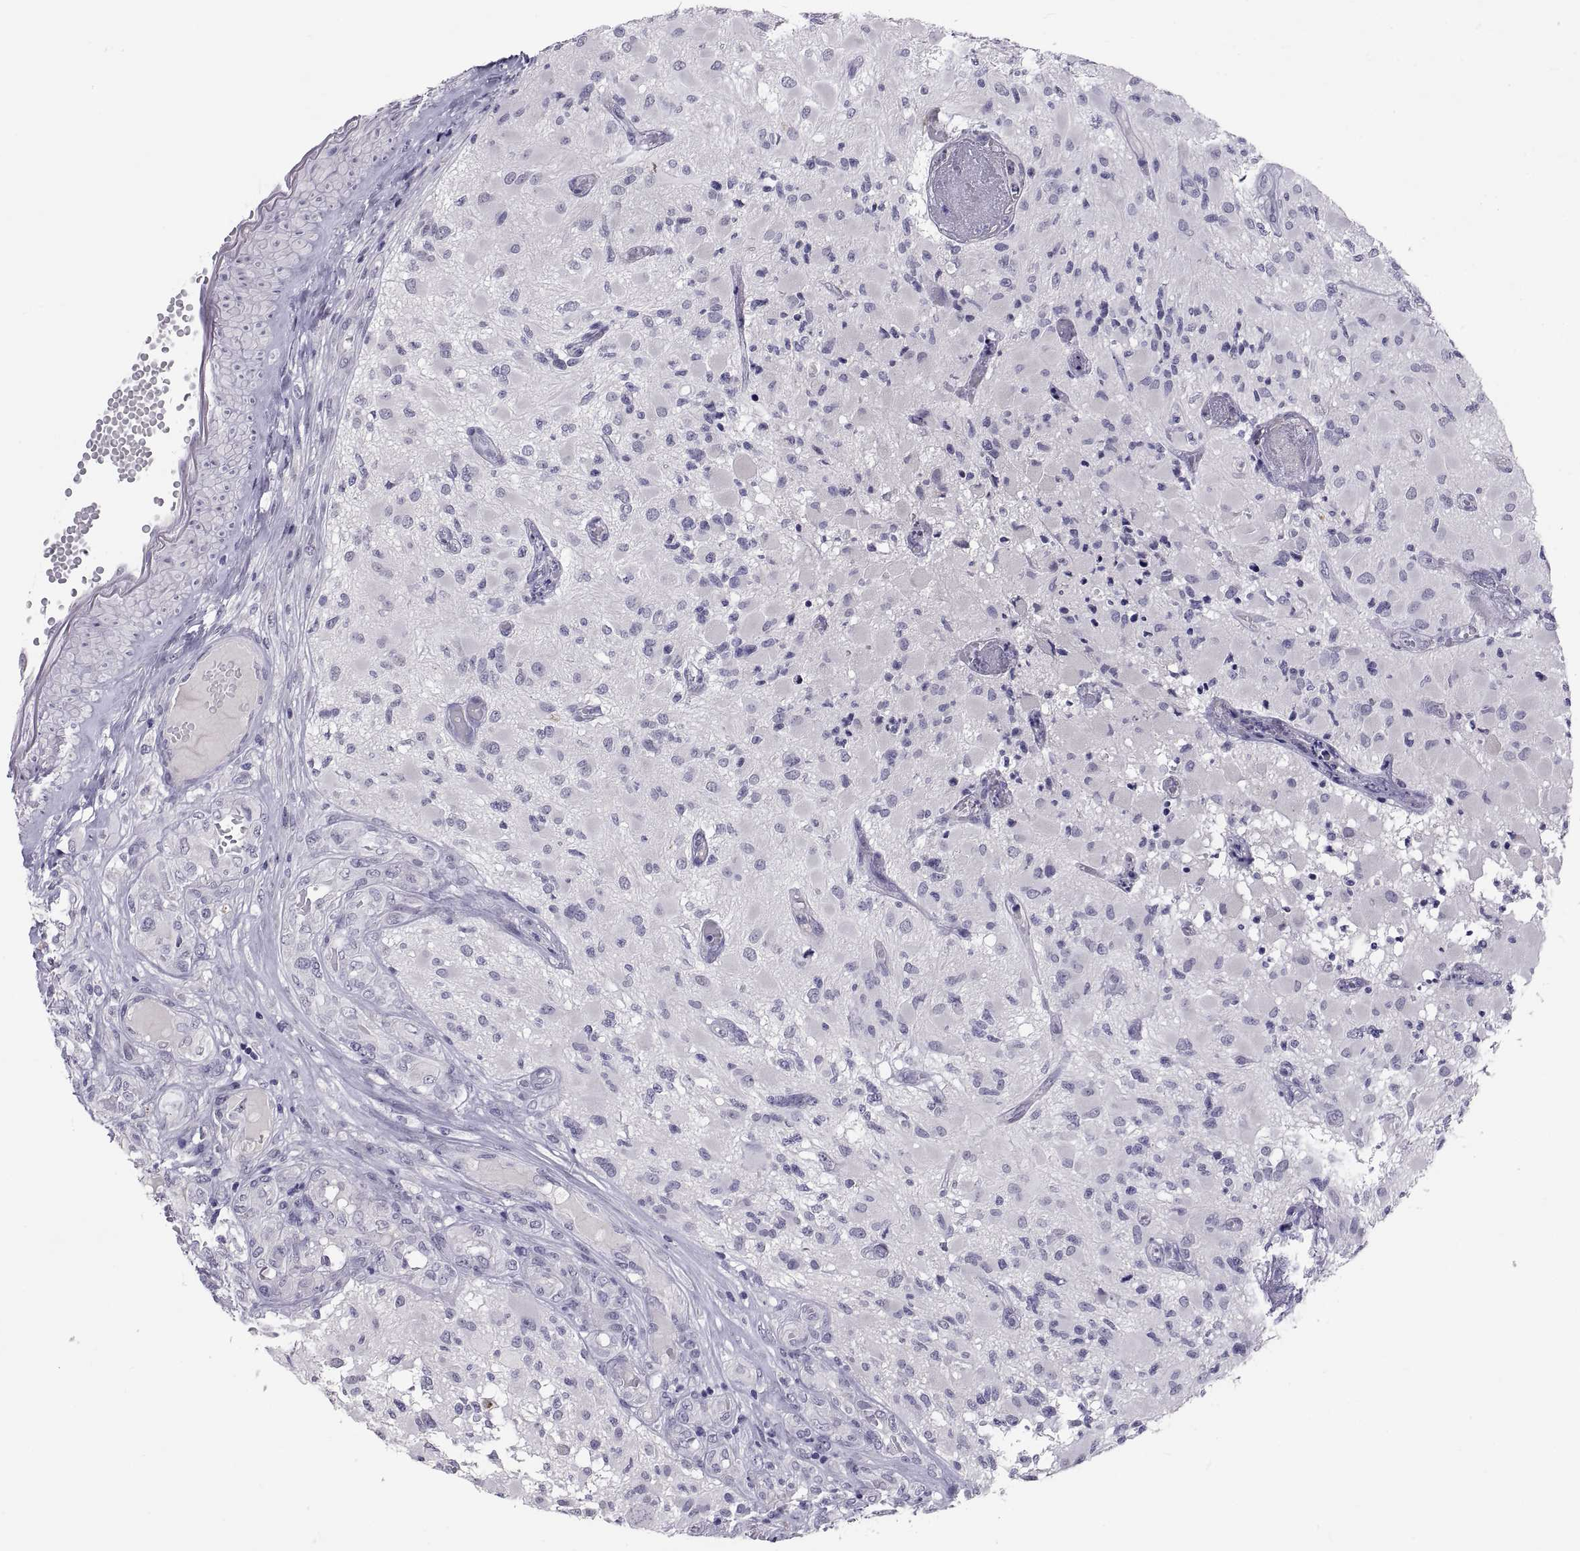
{"staining": {"intensity": "negative", "quantity": "none", "location": "none"}, "tissue": "glioma", "cell_type": "Tumor cells", "image_type": "cancer", "snomed": [{"axis": "morphology", "description": "Glioma, malignant, High grade"}, {"axis": "topography", "description": "Brain"}], "caption": "DAB immunohistochemical staining of glioma displays no significant positivity in tumor cells. (Stains: DAB (3,3'-diaminobenzidine) immunohistochemistry with hematoxylin counter stain, Microscopy: brightfield microscopy at high magnification).", "gene": "TEX13A", "patient": {"sex": "female", "age": 63}}